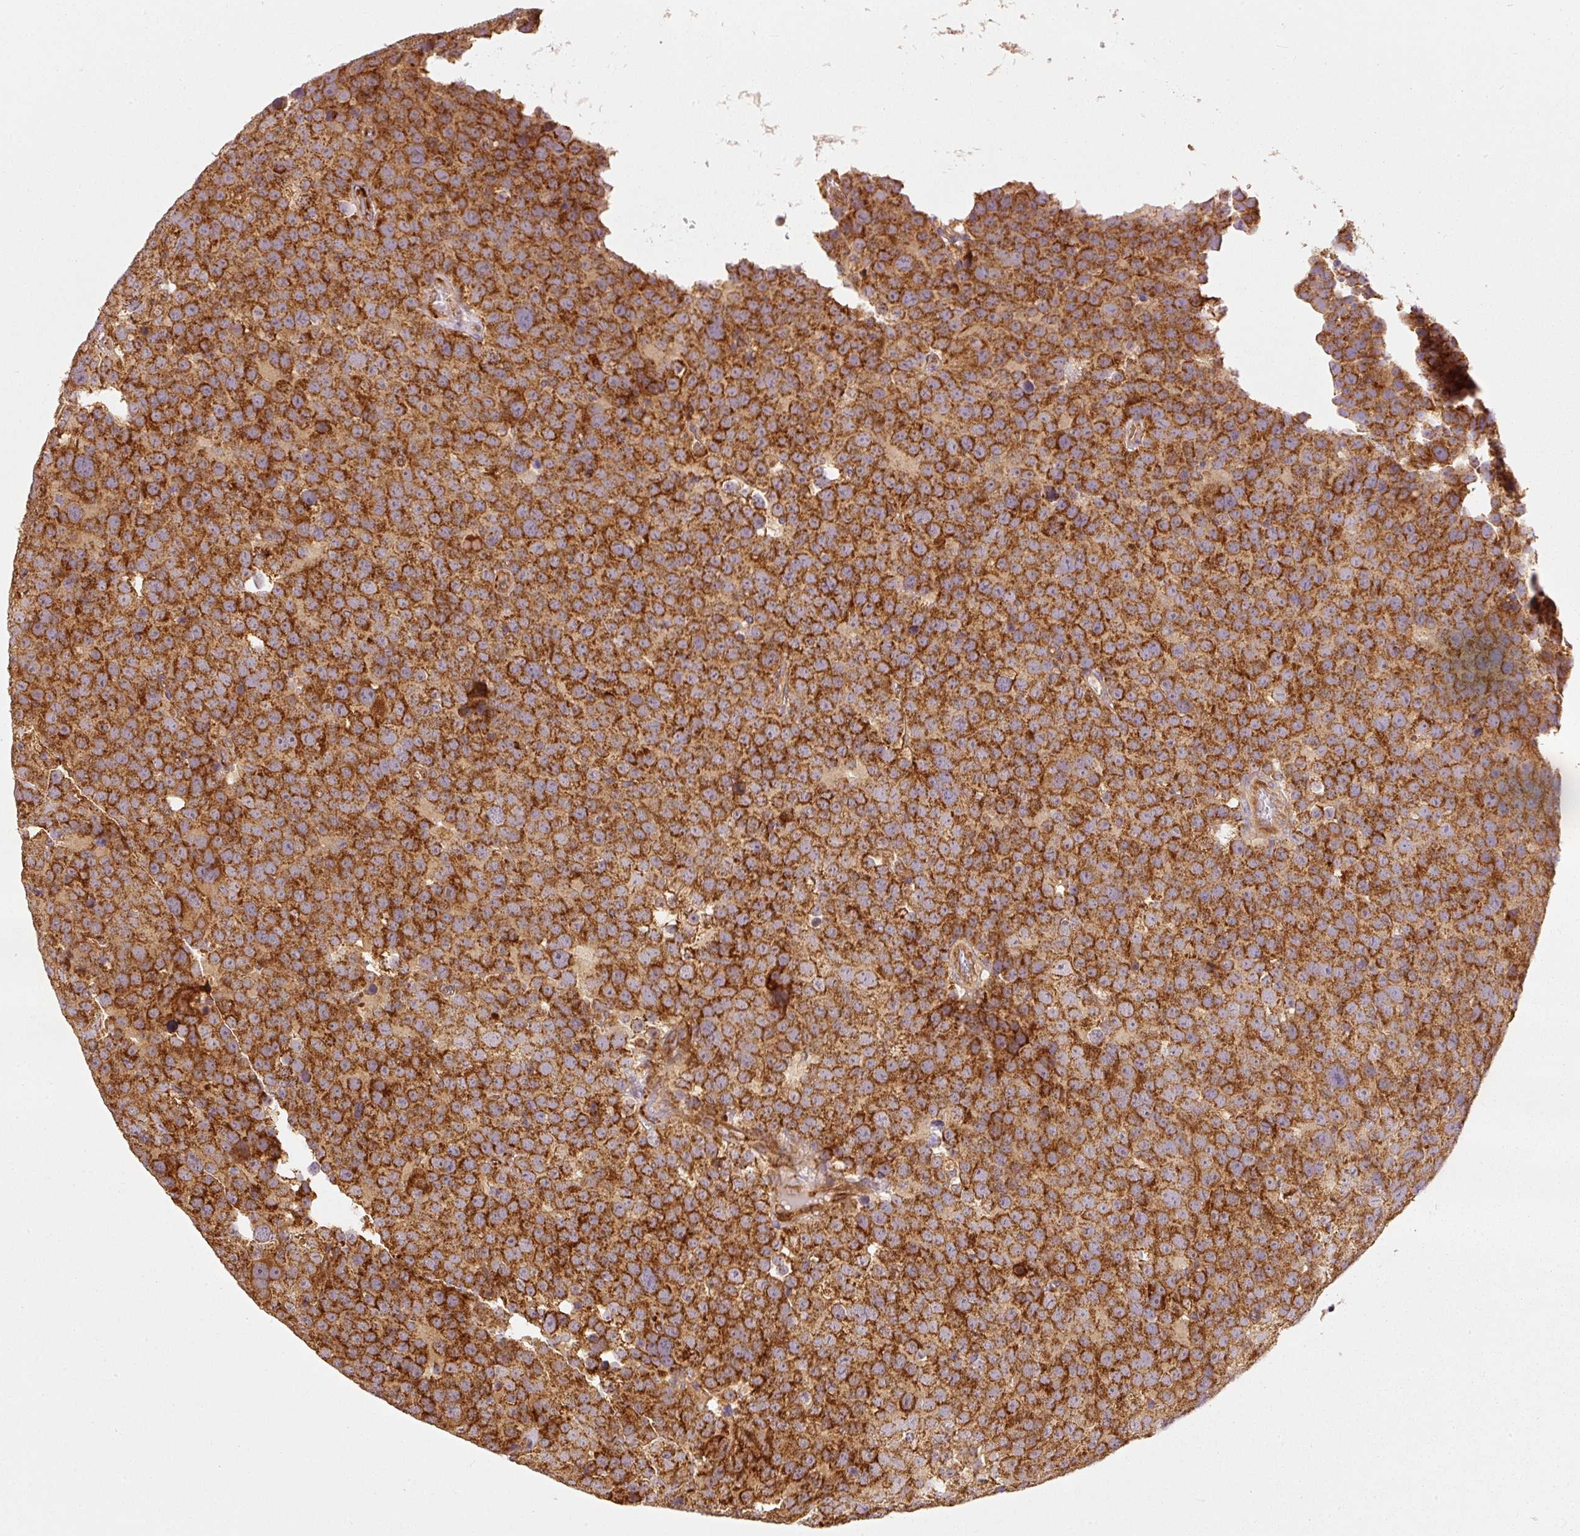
{"staining": {"intensity": "strong", "quantity": ">75%", "location": "cytoplasmic/membranous"}, "tissue": "testis cancer", "cell_type": "Tumor cells", "image_type": "cancer", "snomed": [{"axis": "morphology", "description": "Seminoma, NOS"}, {"axis": "topography", "description": "Testis"}], "caption": "Testis cancer was stained to show a protein in brown. There is high levels of strong cytoplasmic/membranous staining in about >75% of tumor cells. Immunohistochemistry stains the protein of interest in brown and the nuclei are stained blue.", "gene": "MTHFD1L", "patient": {"sex": "male", "age": 71}}